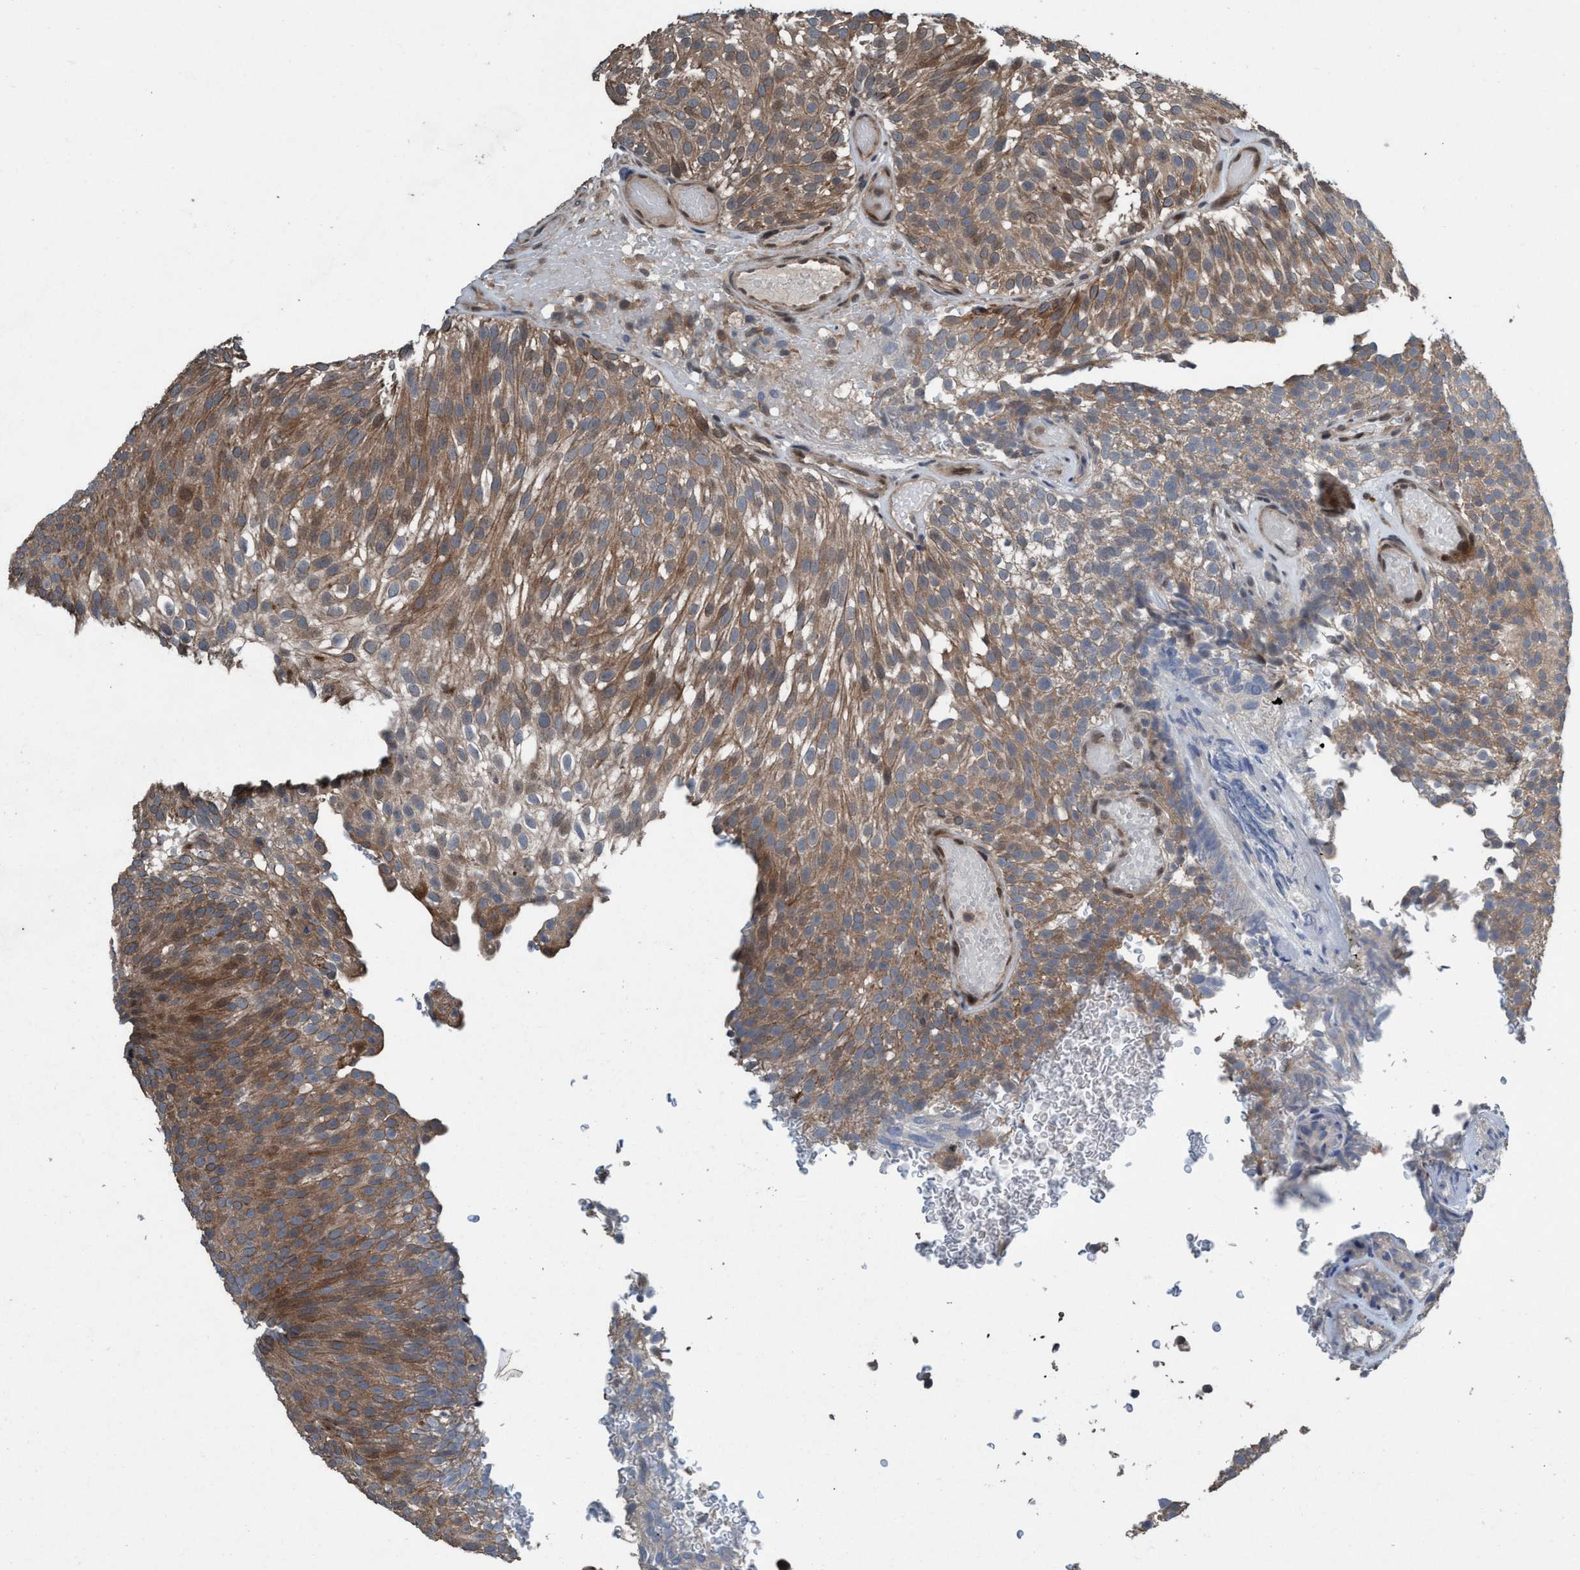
{"staining": {"intensity": "moderate", "quantity": ">75%", "location": "cytoplasmic/membranous"}, "tissue": "urothelial cancer", "cell_type": "Tumor cells", "image_type": "cancer", "snomed": [{"axis": "morphology", "description": "Urothelial carcinoma, Low grade"}, {"axis": "topography", "description": "Urinary bladder"}], "caption": "Urothelial carcinoma (low-grade) stained with a brown dye displays moderate cytoplasmic/membranous positive positivity in approximately >75% of tumor cells.", "gene": "NISCH", "patient": {"sex": "male", "age": 78}}